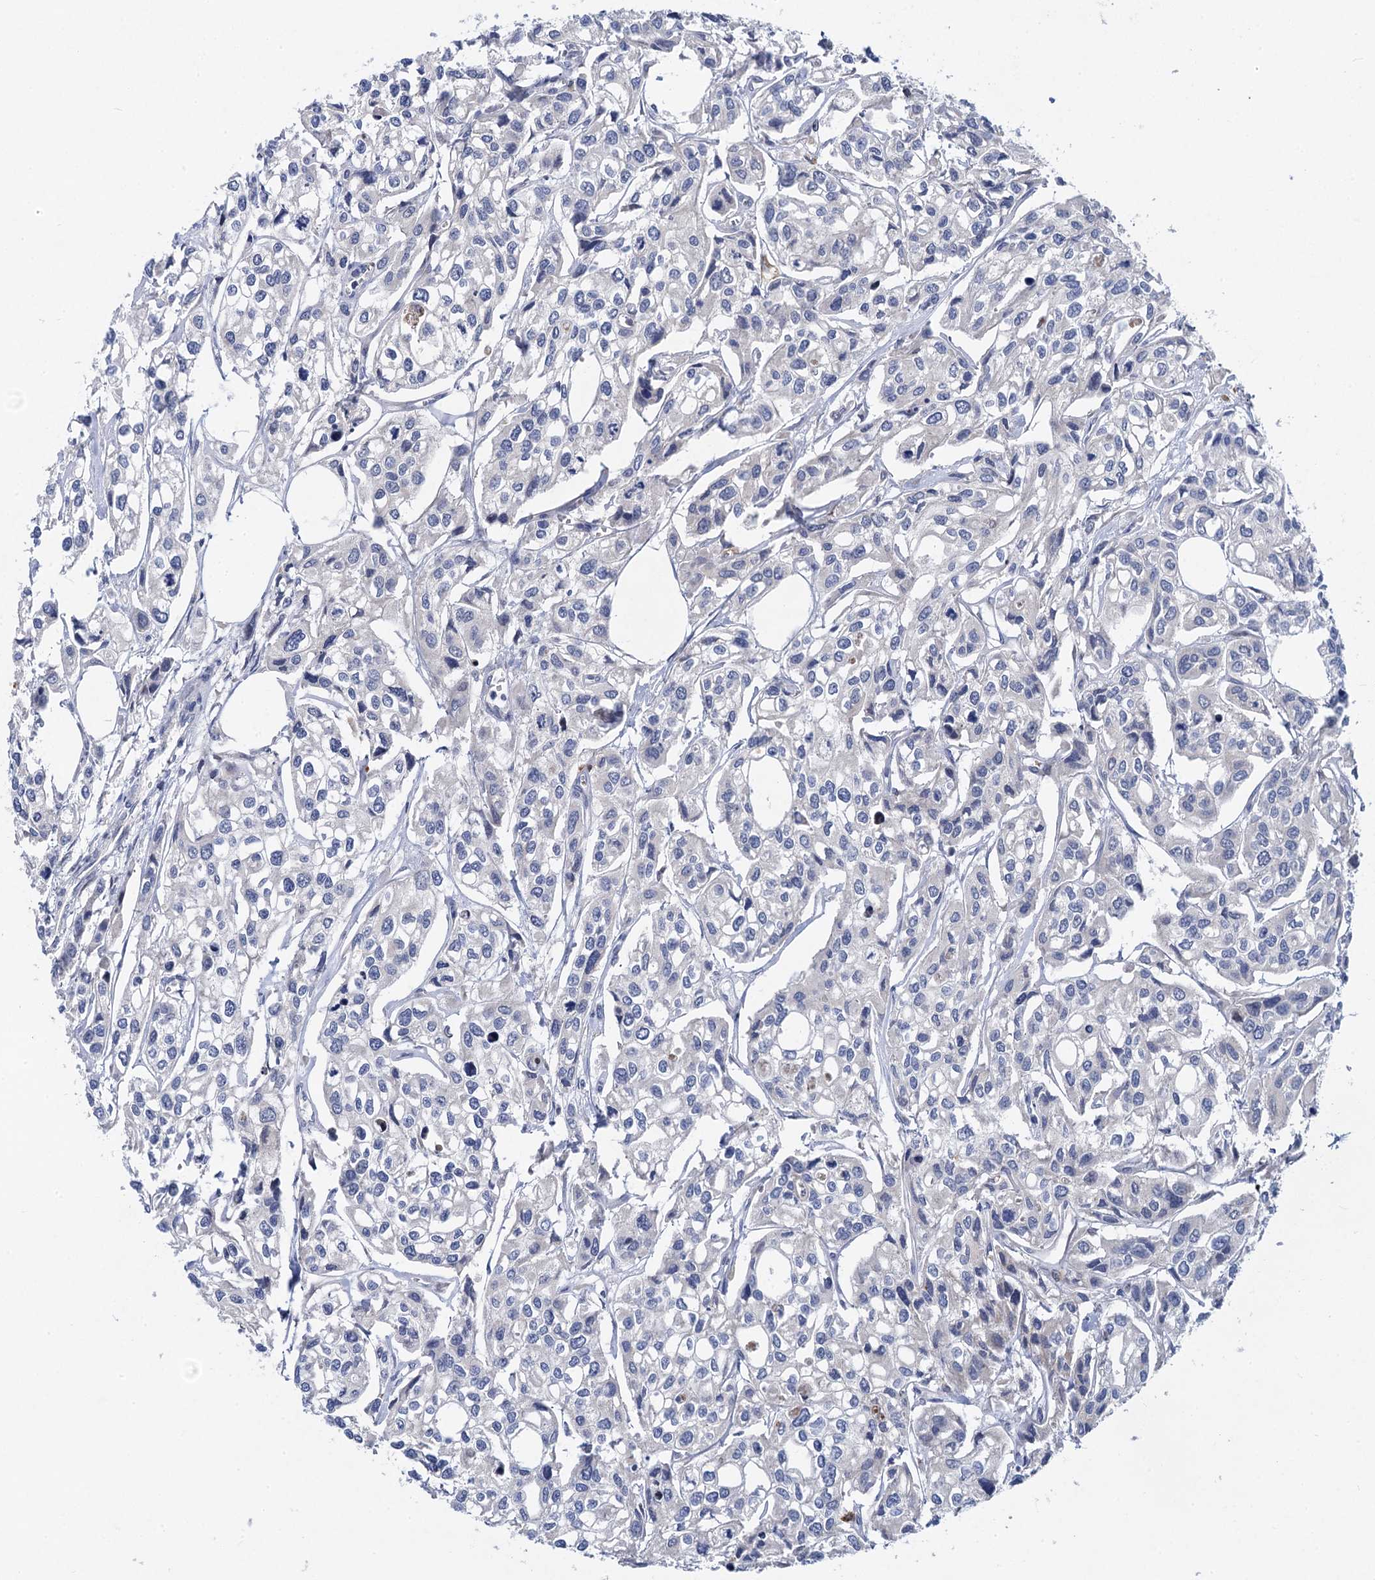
{"staining": {"intensity": "negative", "quantity": "none", "location": "none"}, "tissue": "urothelial cancer", "cell_type": "Tumor cells", "image_type": "cancer", "snomed": [{"axis": "morphology", "description": "Urothelial carcinoma, High grade"}, {"axis": "topography", "description": "Urinary bladder"}], "caption": "High power microscopy image of an immunohistochemistry (IHC) histopathology image of urothelial cancer, revealing no significant expression in tumor cells.", "gene": "QPCTL", "patient": {"sex": "male", "age": 67}}